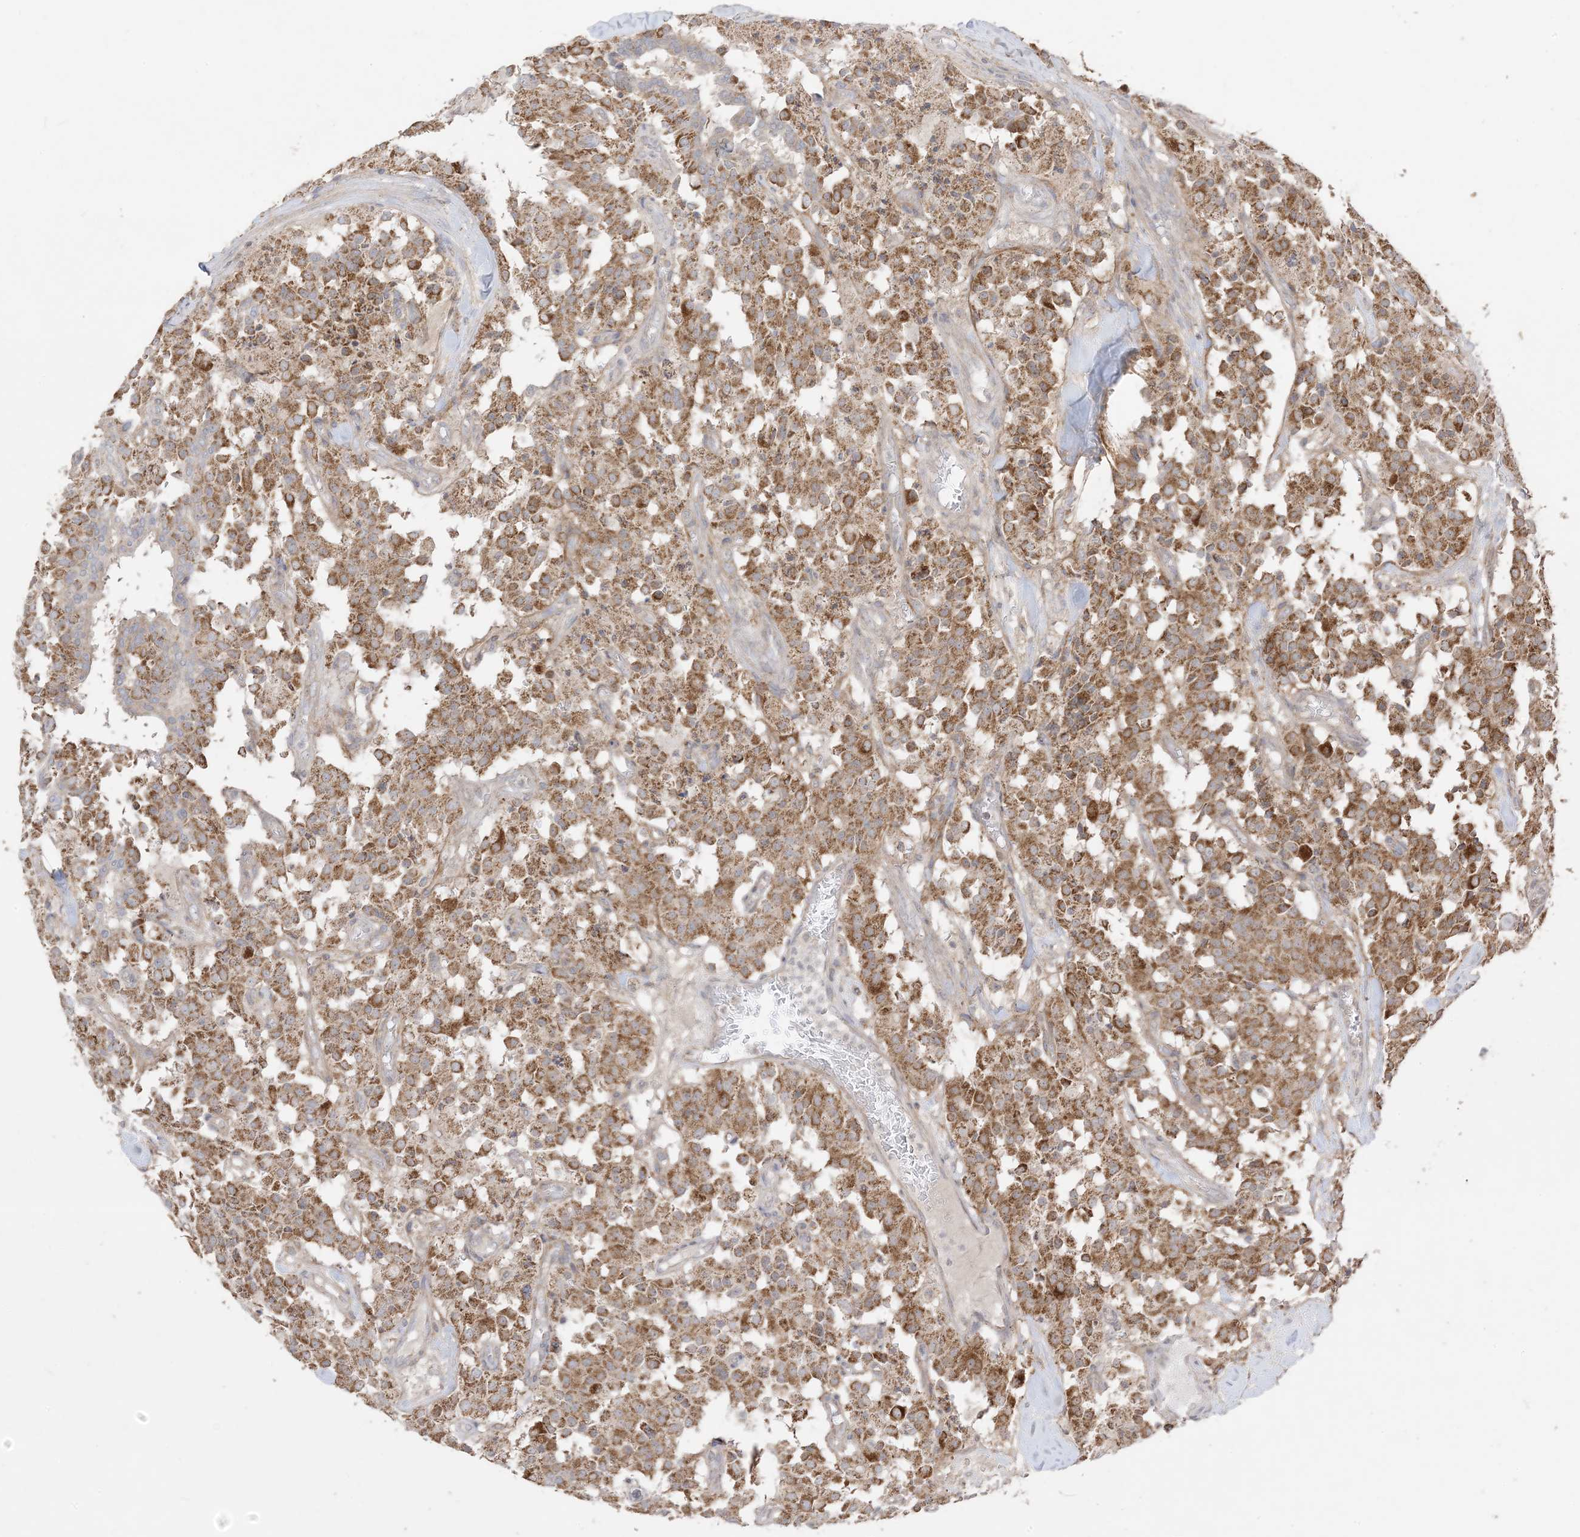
{"staining": {"intensity": "strong", "quantity": ">75%", "location": "cytoplasmic/membranous"}, "tissue": "carcinoid", "cell_type": "Tumor cells", "image_type": "cancer", "snomed": [{"axis": "morphology", "description": "Carcinoid, malignant, NOS"}, {"axis": "topography", "description": "Lung"}], "caption": "IHC of carcinoid reveals high levels of strong cytoplasmic/membranous positivity in approximately >75% of tumor cells. The protein of interest is shown in brown color, while the nuclei are stained blue.", "gene": "SIRT3", "patient": {"sex": "male", "age": 30}}